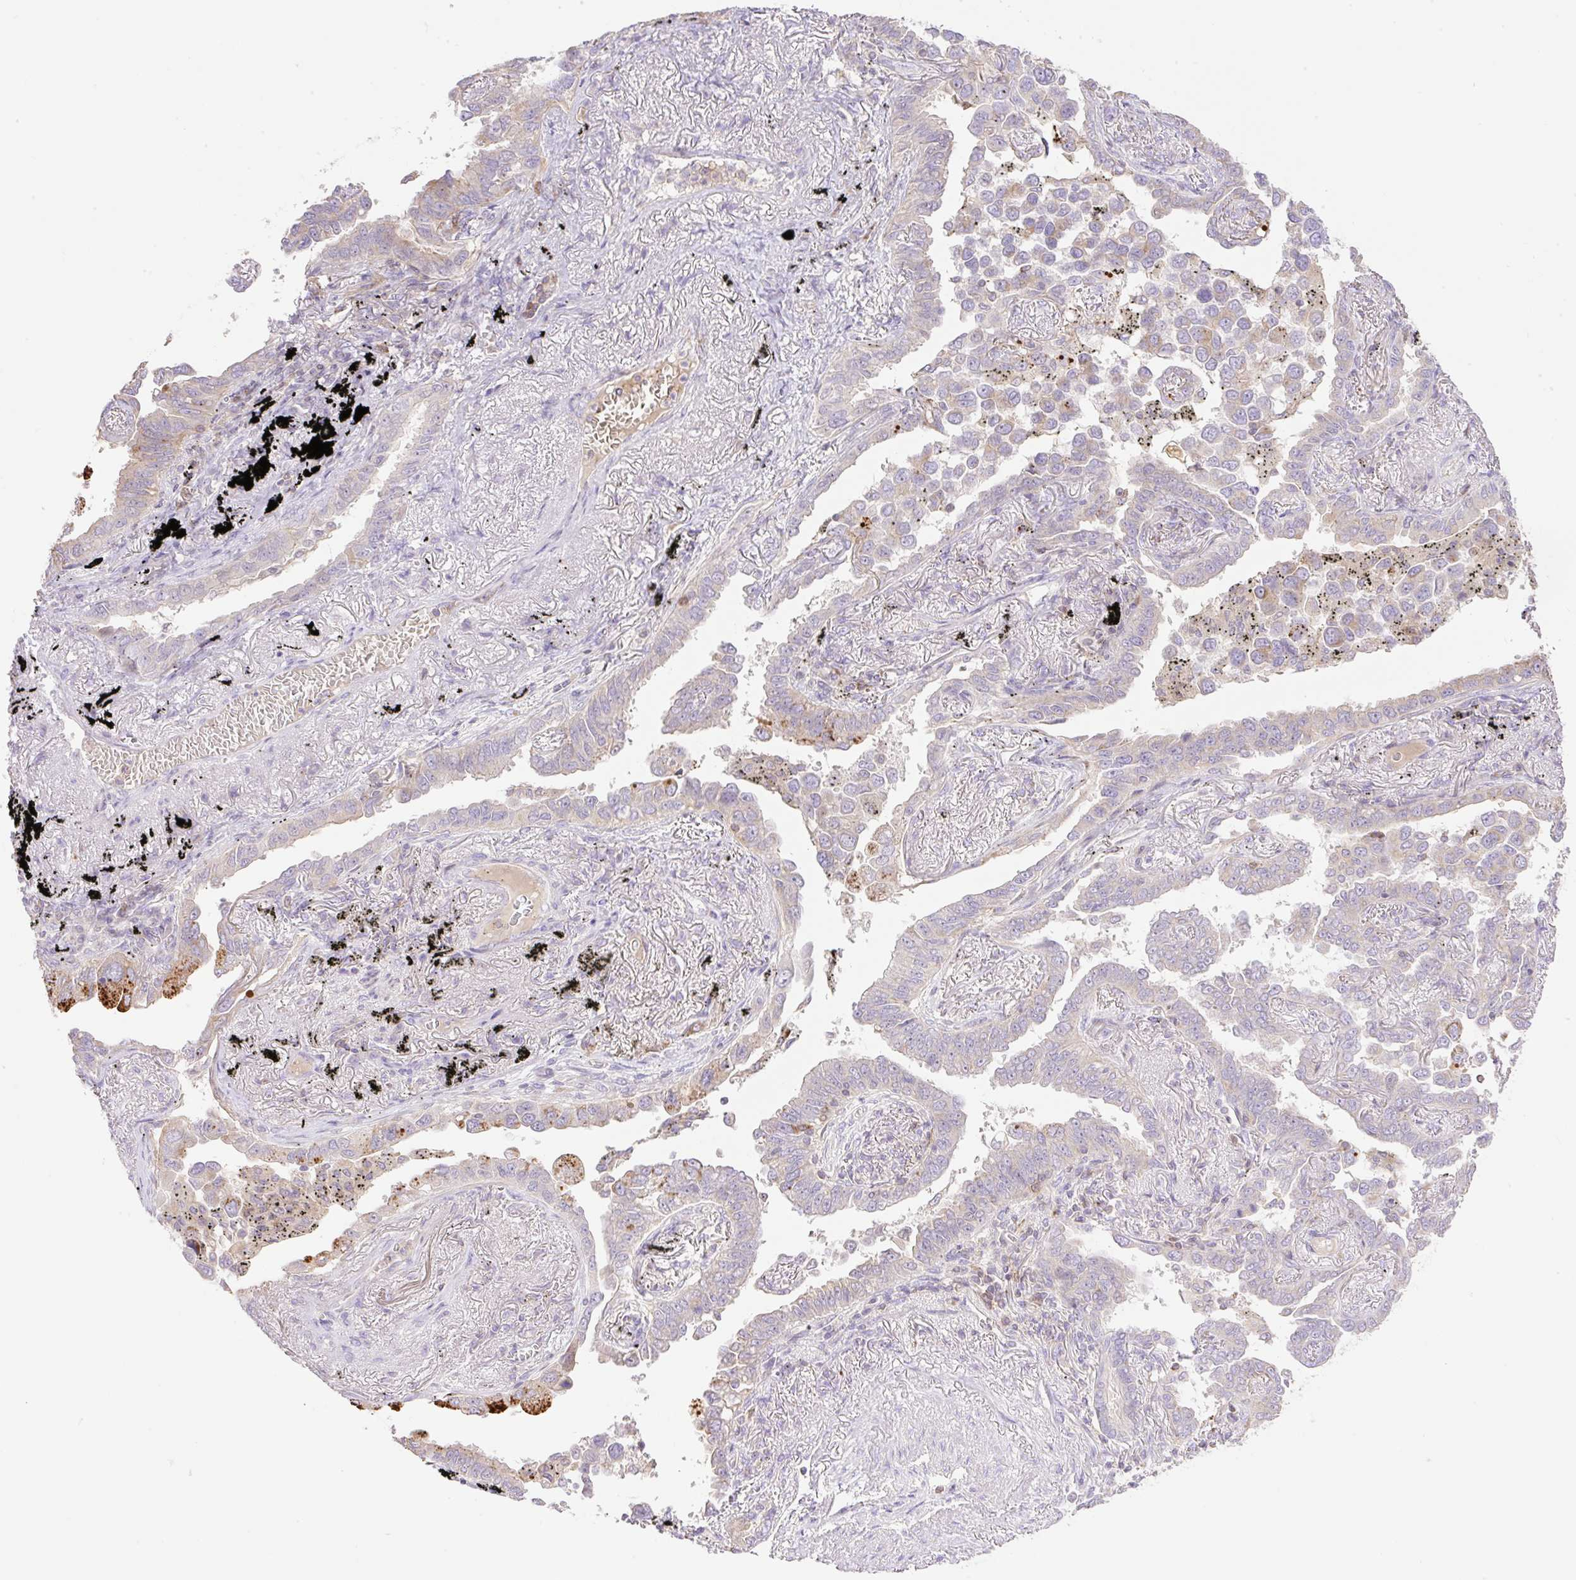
{"staining": {"intensity": "moderate", "quantity": "<25%", "location": "cytoplasmic/membranous"}, "tissue": "lung cancer", "cell_type": "Tumor cells", "image_type": "cancer", "snomed": [{"axis": "morphology", "description": "Adenocarcinoma, NOS"}, {"axis": "topography", "description": "Lung"}], "caption": "Adenocarcinoma (lung) stained for a protein shows moderate cytoplasmic/membranous positivity in tumor cells. The staining was performed using DAB, with brown indicating positive protein expression. Nuclei are stained blue with hematoxylin.", "gene": "VPS25", "patient": {"sex": "male", "age": 67}}